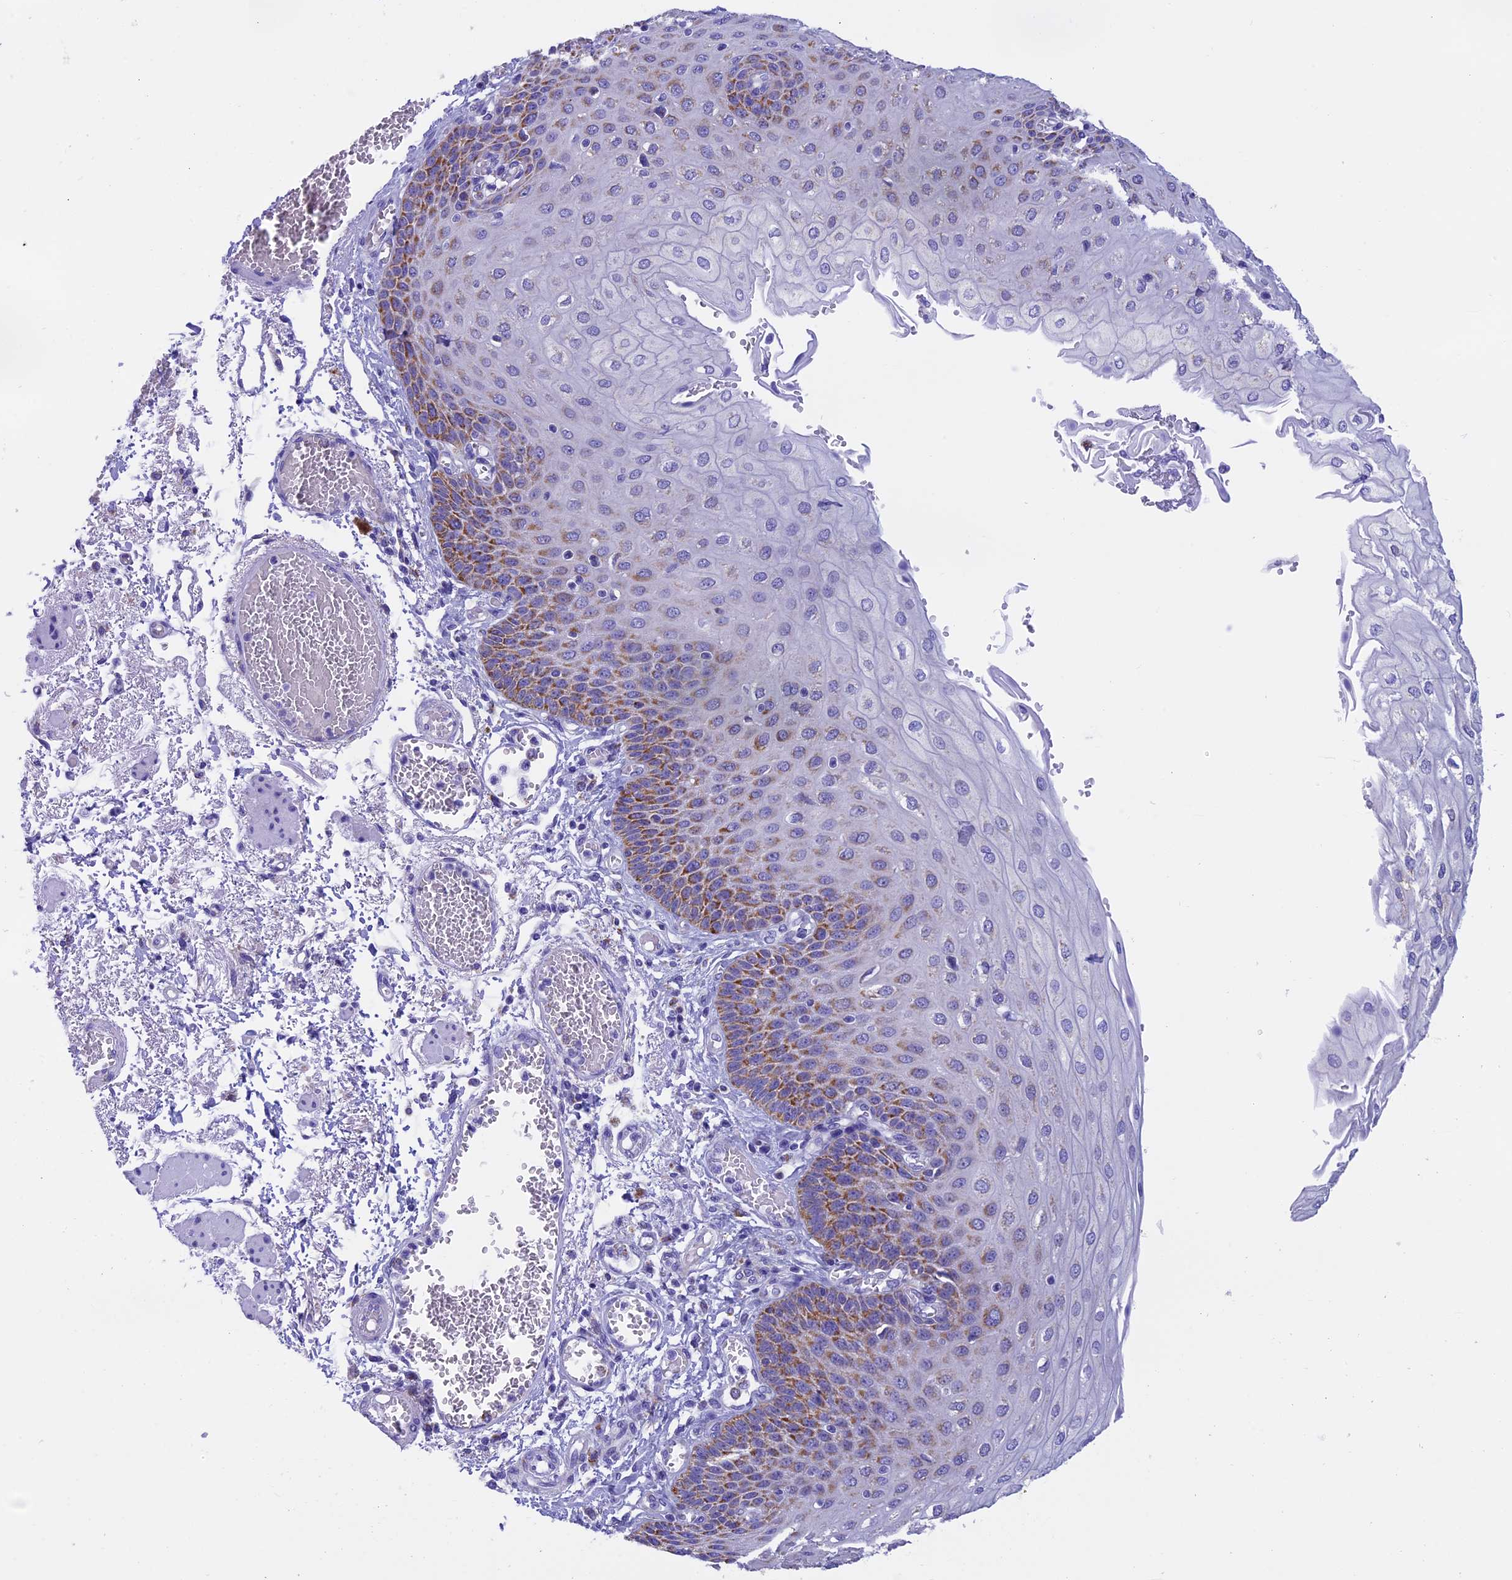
{"staining": {"intensity": "moderate", "quantity": "<25%", "location": "cytoplasmic/membranous"}, "tissue": "esophagus", "cell_type": "Squamous epithelial cells", "image_type": "normal", "snomed": [{"axis": "morphology", "description": "Normal tissue, NOS"}, {"axis": "topography", "description": "Esophagus"}], "caption": "Moderate cytoplasmic/membranous protein staining is appreciated in about <25% of squamous epithelial cells in esophagus. (IHC, brightfield microscopy, high magnification).", "gene": "SLC8B1", "patient": {"sex": "male", "age": 81}}